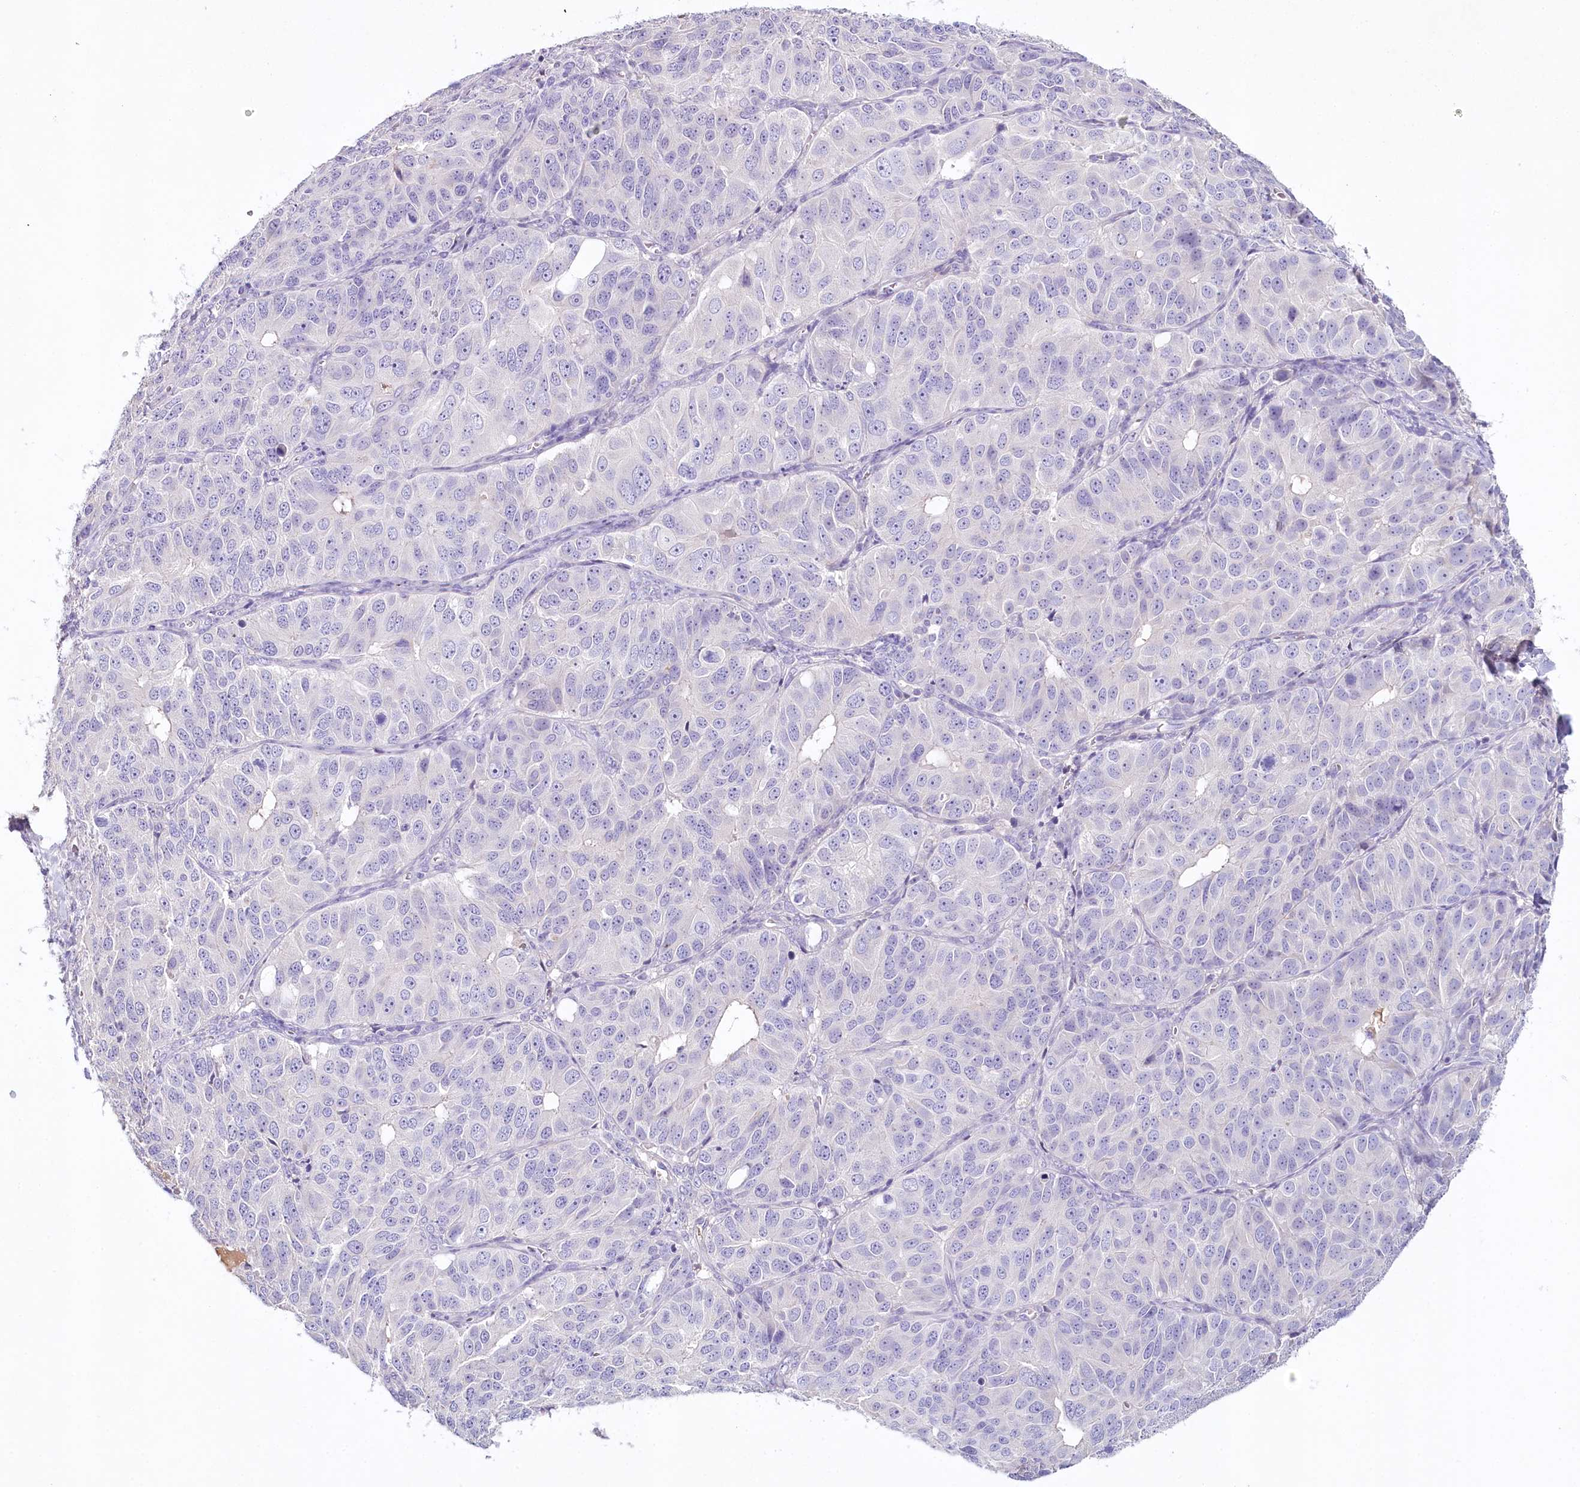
{"staining": {"intensity": "negative", "quantity": "none", "location": "none"}, "tissue": "ovarian cancer", "cell_type": "Tumor cells", "image_type": "cancer", "snomed": [{"axis": "morphology", "description": "Carcinoma, endometroid"}, {"axis": "topography", "description": "Ovary"}], "caption": "The photomicrograph shows no staining of tumor cells in ovarian cancer (endometroid carcinoma).", "gene": "HPD", "patient": {"sex": "female", "age": 51}}